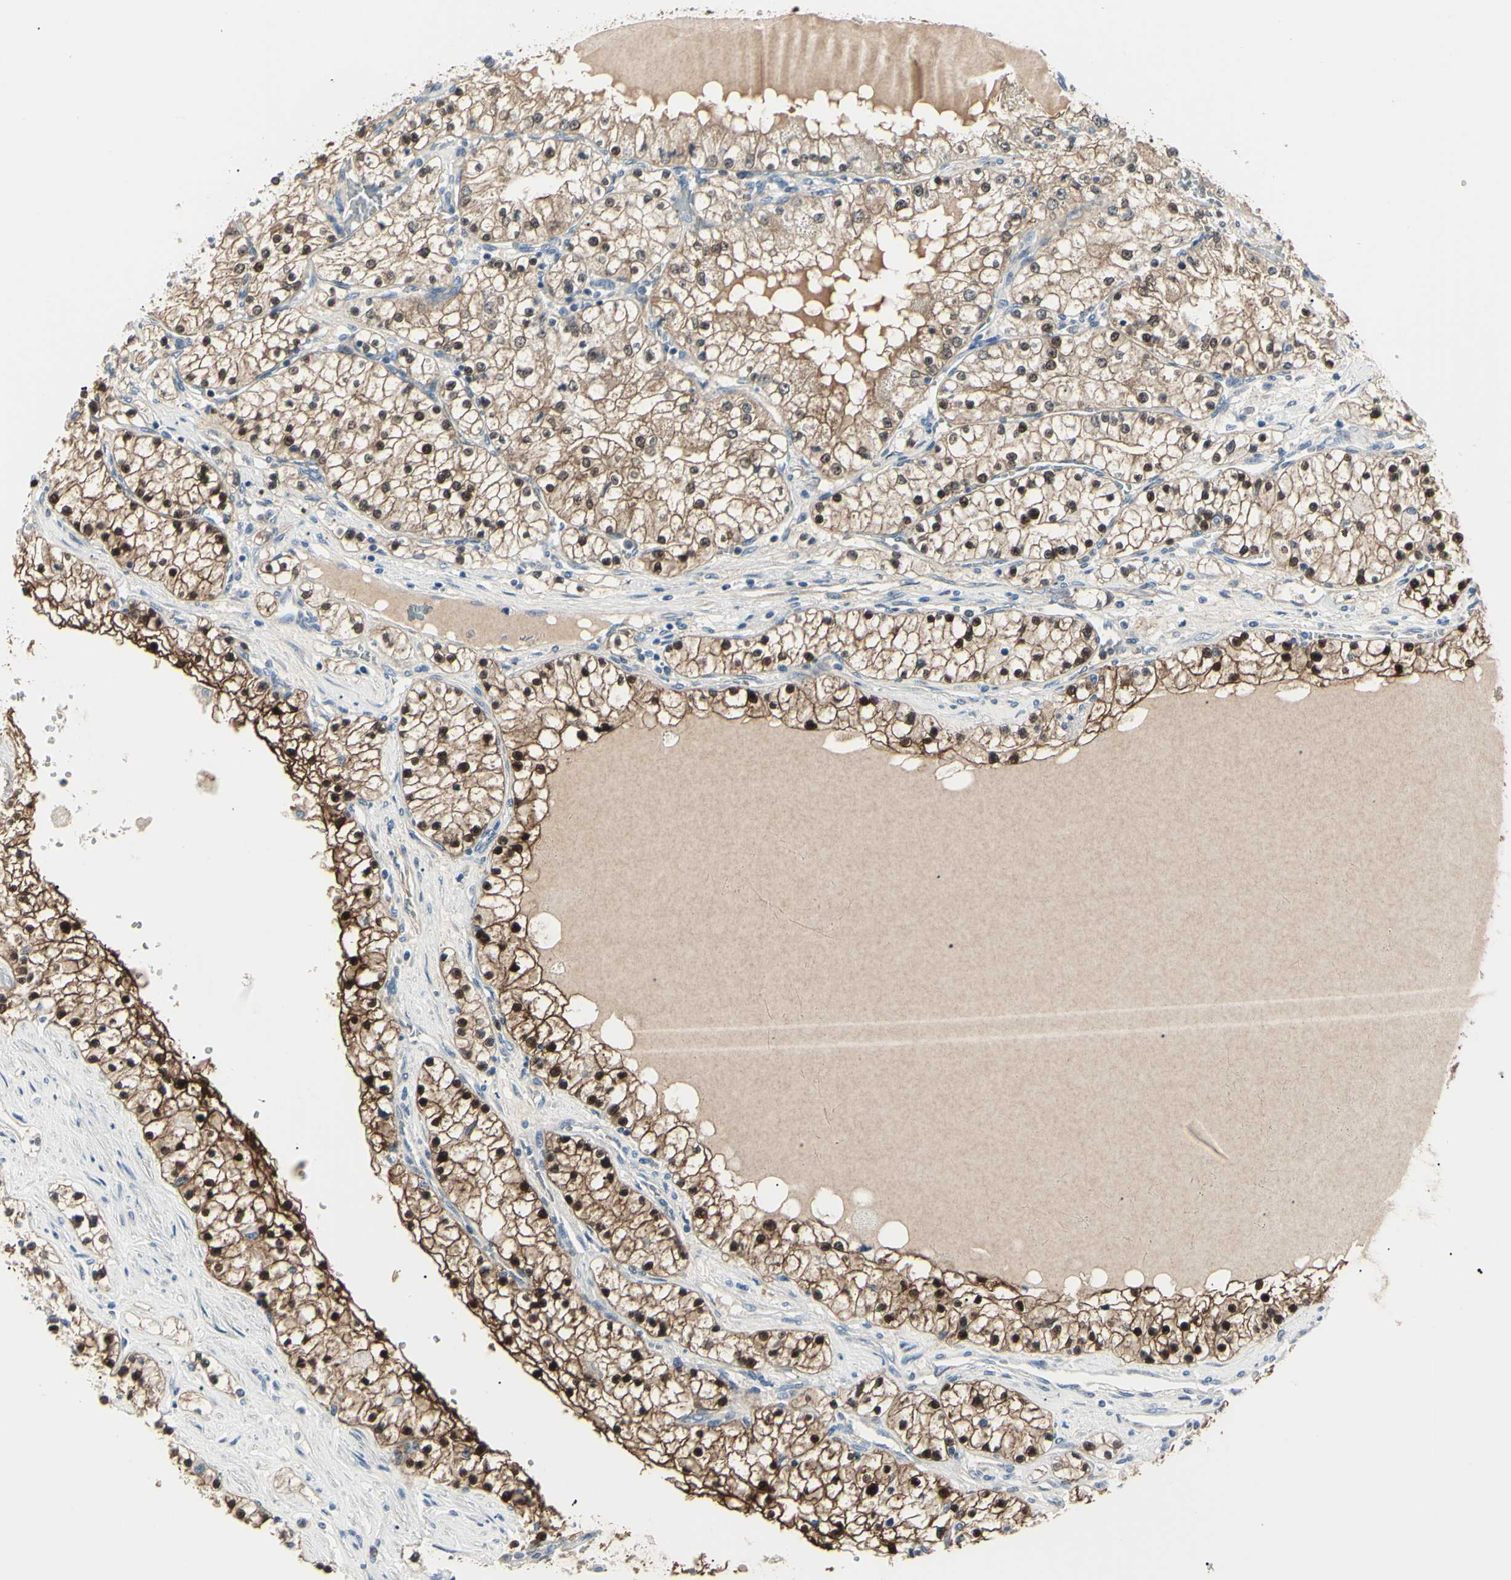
{"staining": {"intensity": "strong", "quantity": ">75%", "location": "cytoplasmic/membranous,nuclear"}, "tissue": "renal cancer", "cell_type": "Tumor cells", "image_type": "cancer", "snomed": [{"axis": "morphology", "description": "Adenocarcinoma, NOS"}, {"axis": "topography", "description": "Kidney"}], "caption": "A high-resolution histopathology image shows IHC staining of adenocarcinoma (renal), which exhibits strong cytoplasmic/membranous and nuclear positivity in about >75% of tumor cells.", "gene": "AKR1C3", "patient": {"sex": "male", "age": 68}}